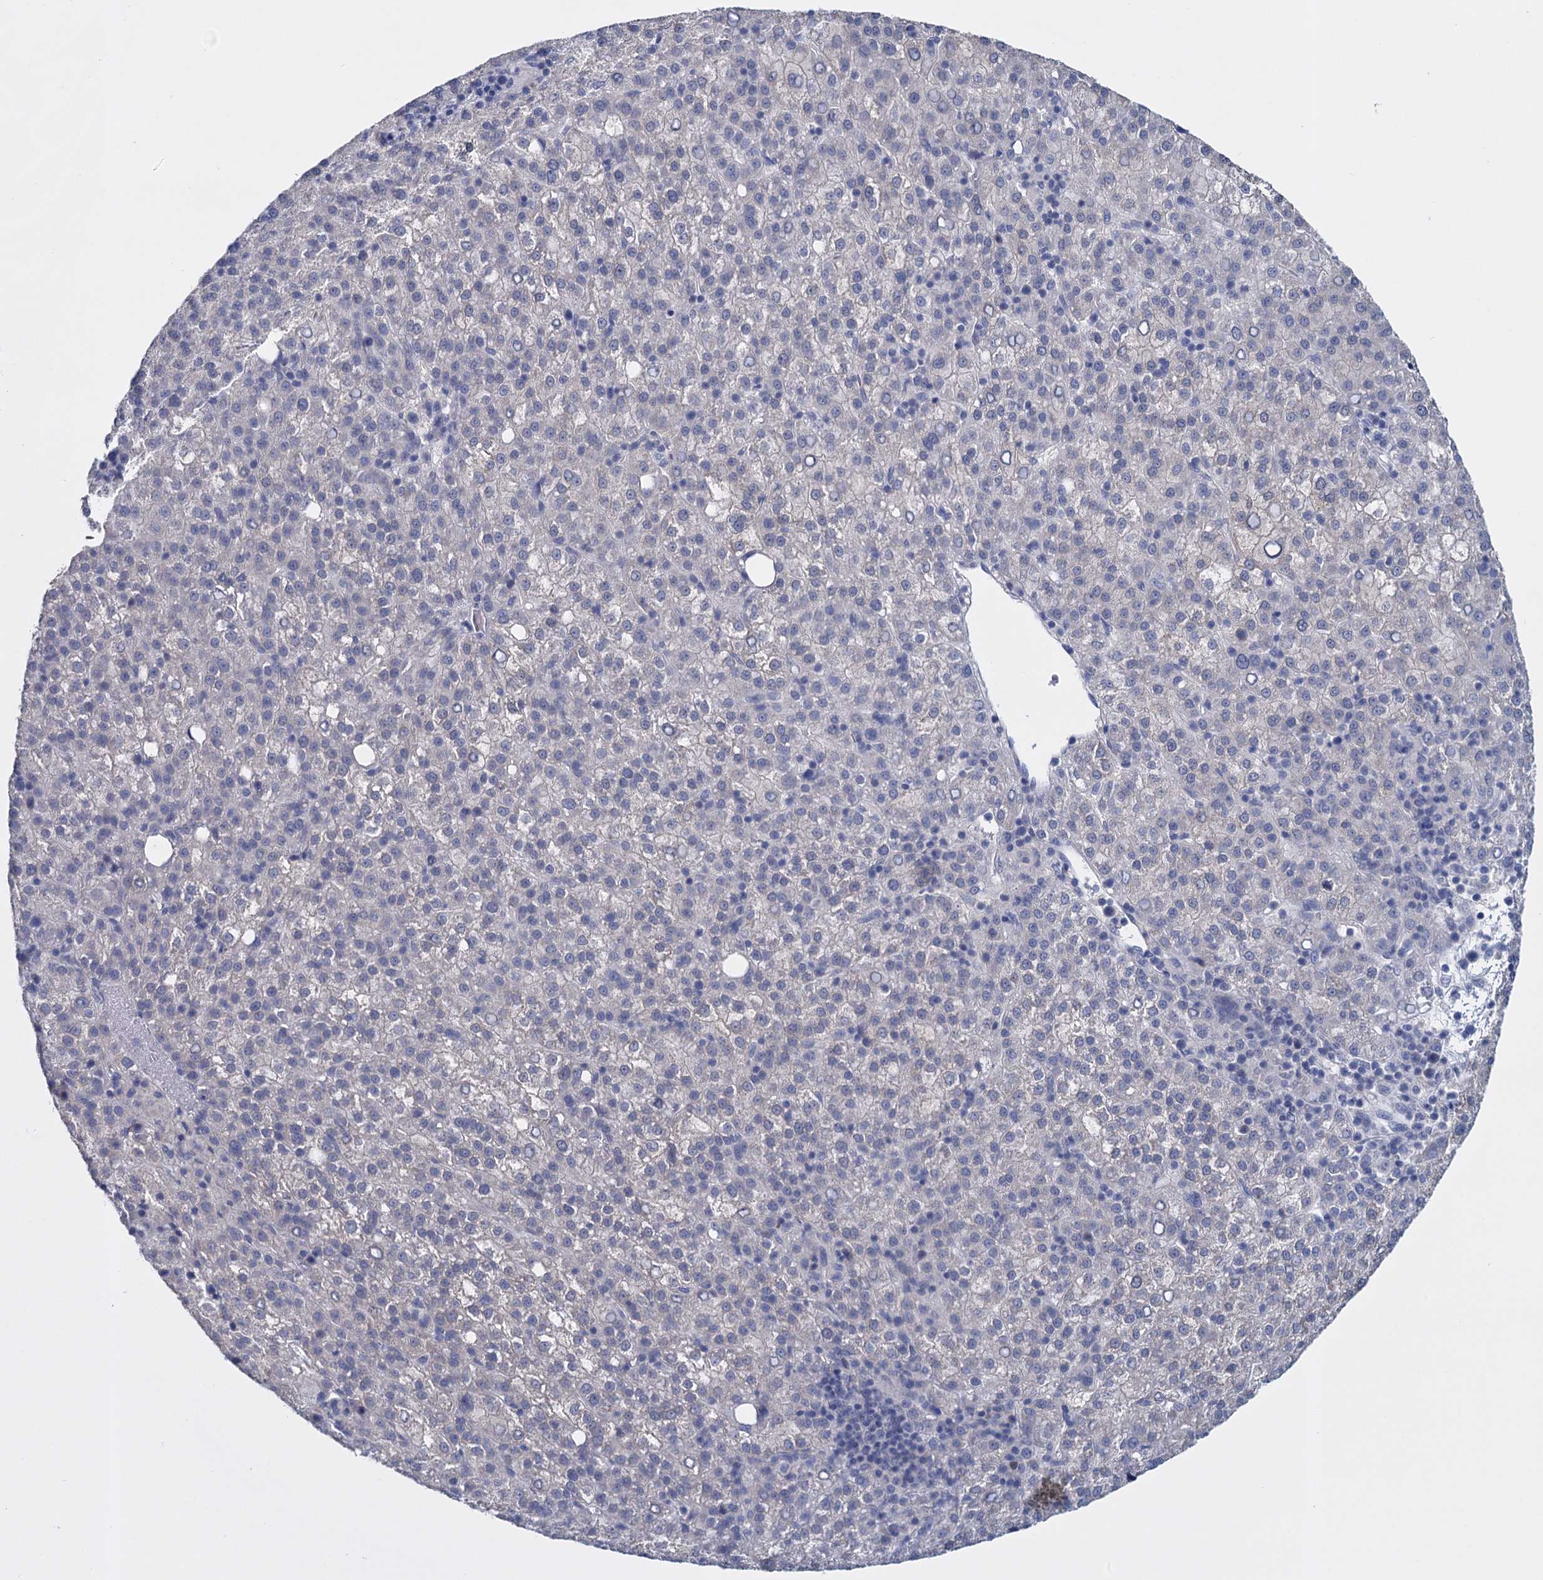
{"staining": {"intensity": "negative", "quantity": "none", "location": "none"}, "tissue": "liver cancer", "cell_type": "Tumor cells", "image_type": "cancer", "snomed": [{"axis": "morphology", "description": "Carcinoma, Hepatocellular, NOS"}, {"axis": "topography", "description": "Liver"}], "caption": "There is no significant staining in tumor cells of liver cancer (hepatocellular carcinoma).", "gene": "GSTM2", "patient": {"sex": "female", "age": 58}}